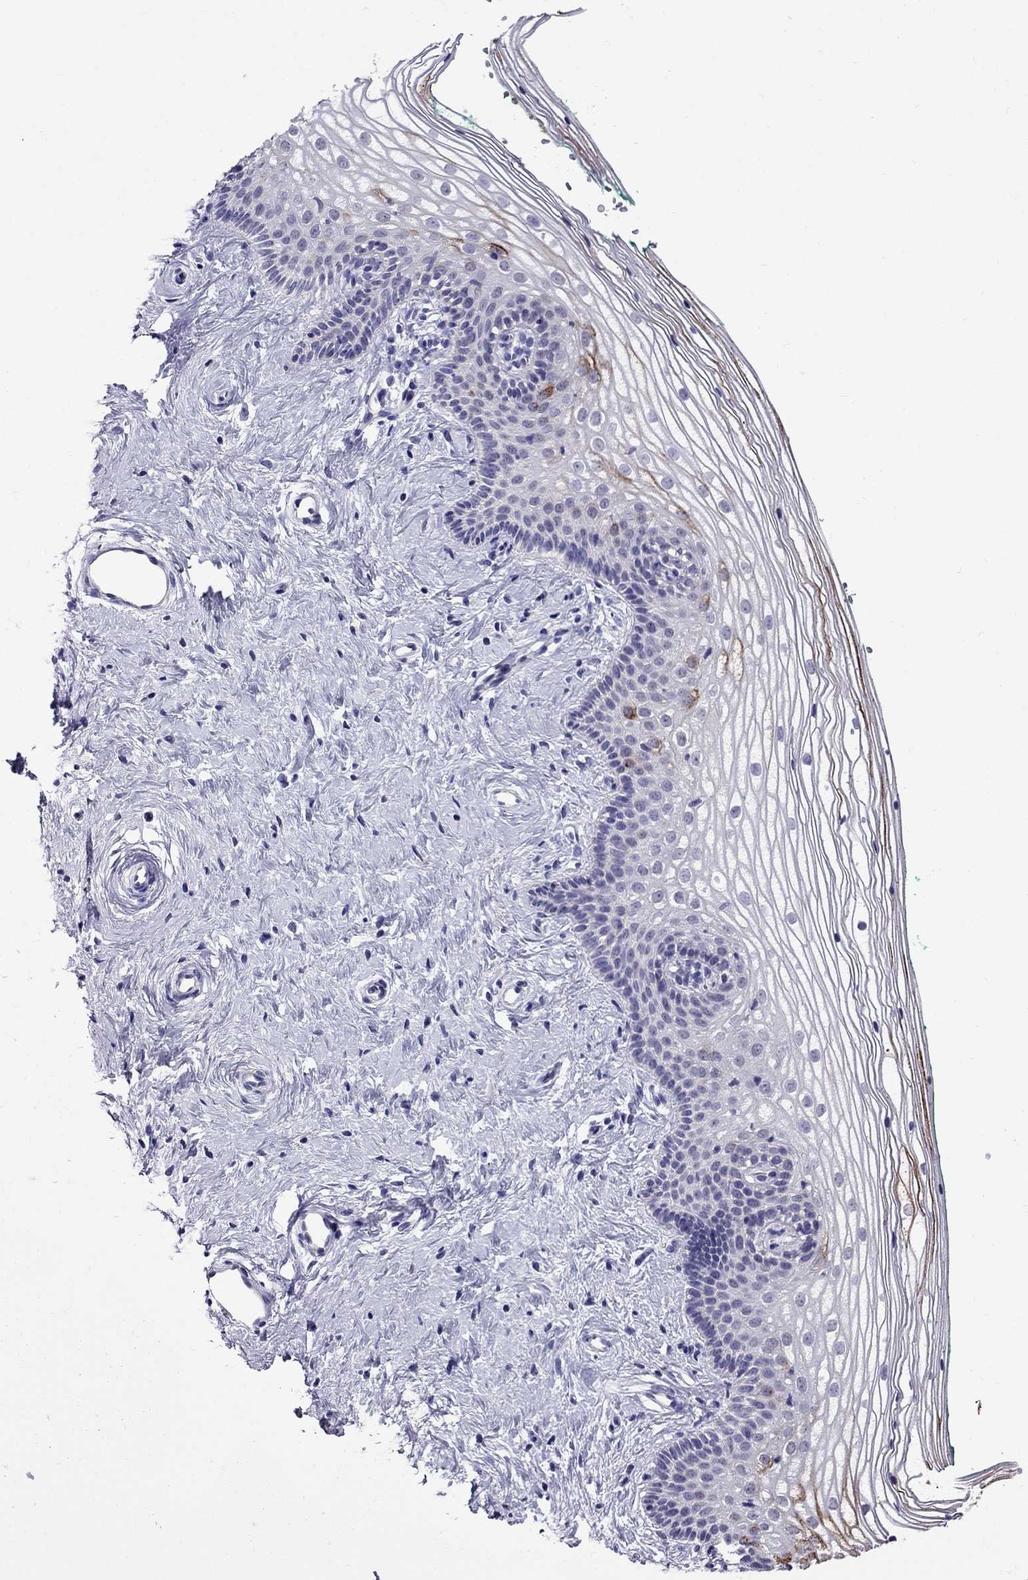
{"staining": {"intensity": "strong", "quantity": "<25%", "location": "cytoplasmic/membranous"}, "tissue": "vagina", "cell_type": "Squamous epithelial cells", "image_type": "normal", "snomed": [{"axis": "morphology", "description": "Normal tissue, NOS"}, {"axis": "topography", "description": "Vagina"}], "caption": "Squamous epithelial cells exhibit strong cytoplasmic/membranous expression in about <25% of cells in benign vagina.", "gene": "OLFM4", "patient": {"sex": "female", "age": 36}}